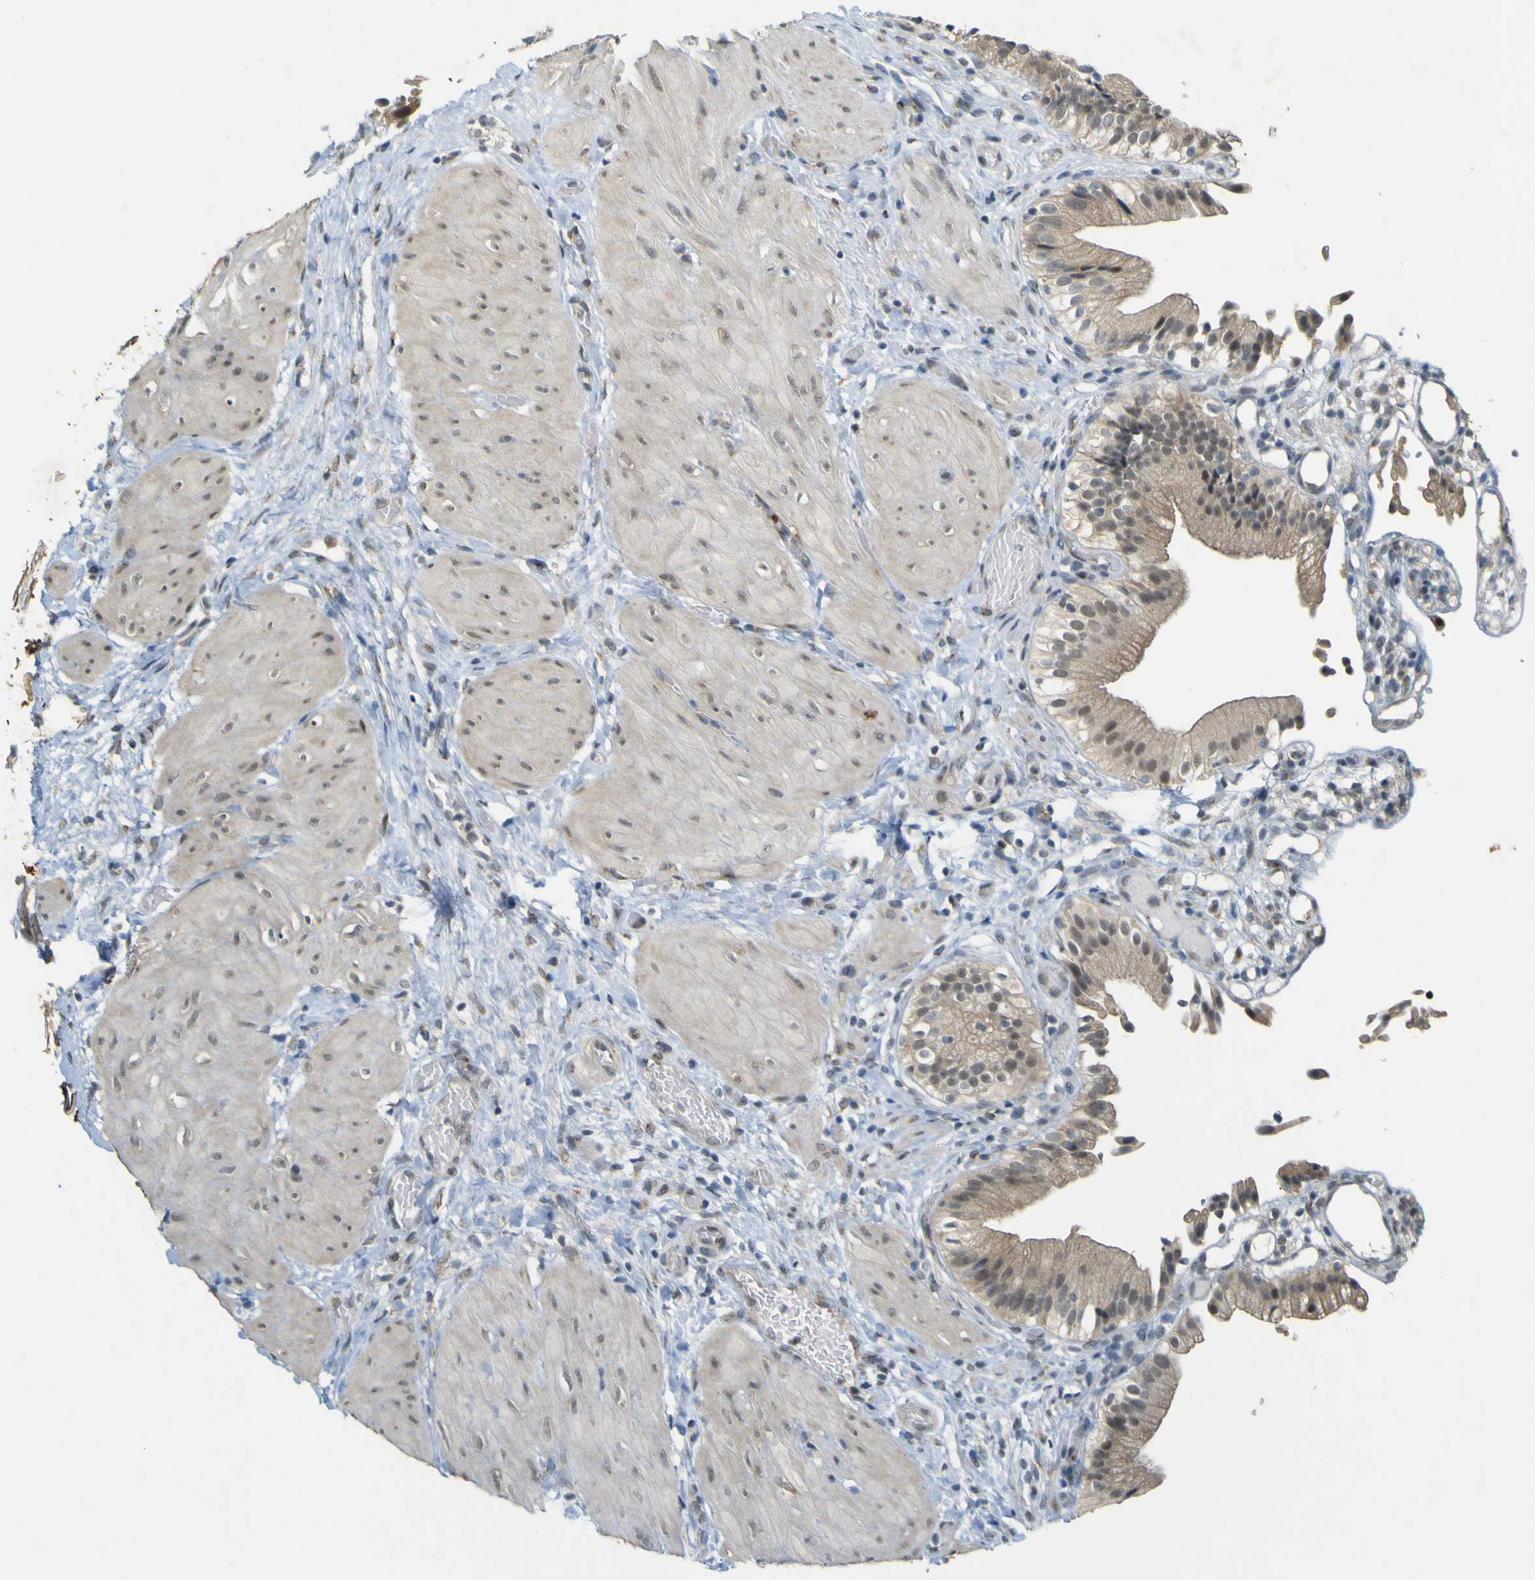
{"staining": {"intensity": "moderate", "quantity": ">75%", "location": "cytoplasmic/membranous,nuclear"}, "tissue": "gallbladder", "cell_type": "Glandular cells", "image_type": "normal", "snomed": [{"axis": "morphology", "description": "Normal tissue, NOS"}, {"axis": "topography", "description": "Gallbladder"}], "caption": "A brown stain highlights moderate cytoplasmic/membranous,nuclear staining of a protein in glandular cells of unremarkable gallbladder. (Stains: DAB in brown, nuclei in blue, Microscopy: brightfield microscopy at high magnification).", "gene": "IGF2R", "patient": {"sex": "male", "age": 65}}